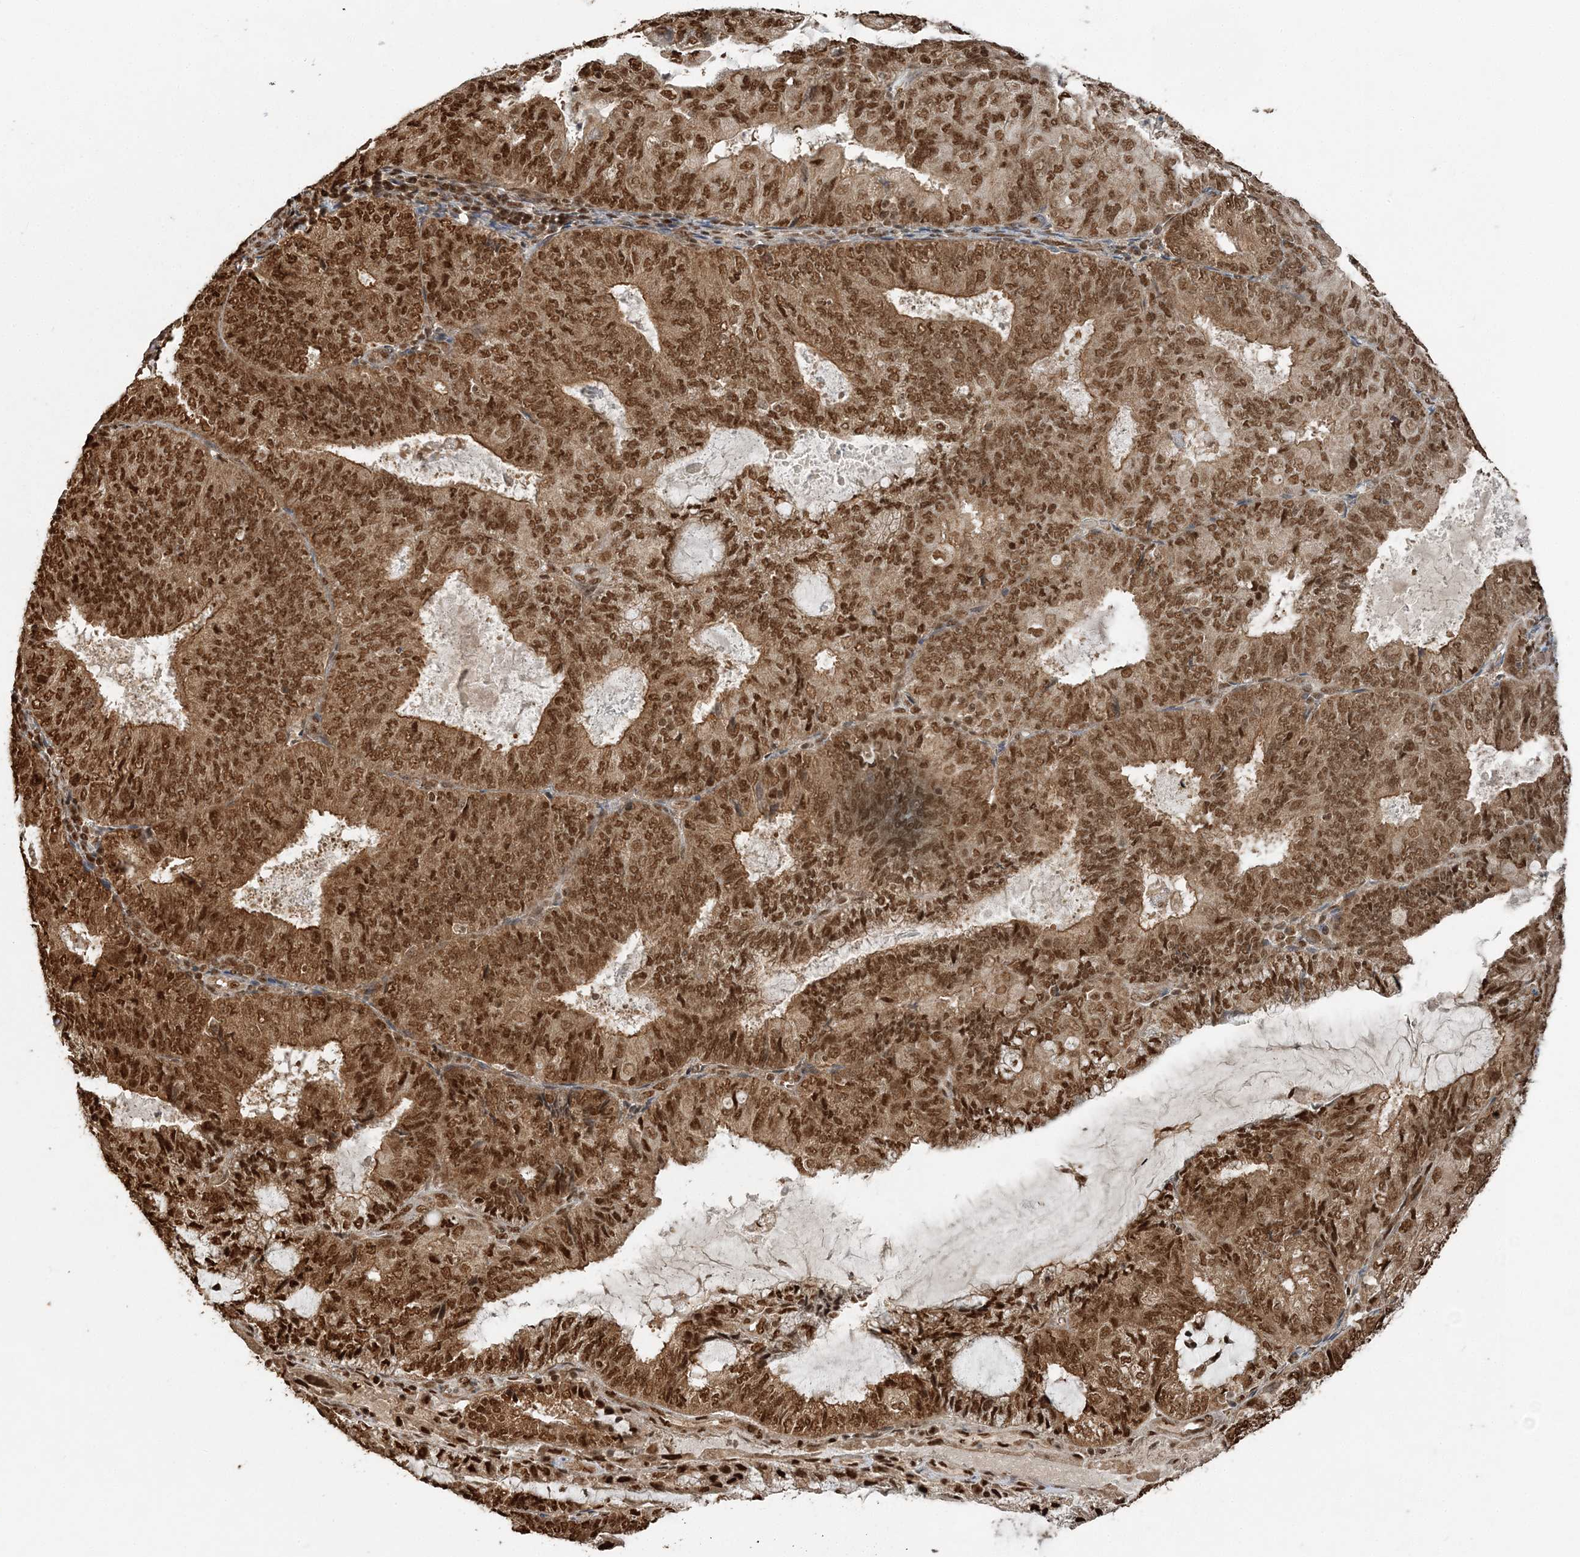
{"staining": {"intensity": "moderate", "quantity": ">75%", "location": "cytoplasmic/membranous,nuclear"}, "tissue": "endometrial cancer", "cell_type": "Tumor cells", "image_type": "cancer", "snomed": [{"axis": "morphology", "description": "Adenocarcinoma, NOS"}, {"axis": "topography", "description": "Endometrium"}], "caption": "Moderate cytoplasmic/membranous and nuclear positivity is identified in approximately >75% of tumor cells in endometrial cancer (adenocarcinoma). Using DAB (brown) and hematoxylin (blue) stains, captured at high magnification using brightfield microscopy.", "gene": "ARHGAP35", "patient": {"sex": "female", "age": 81}}